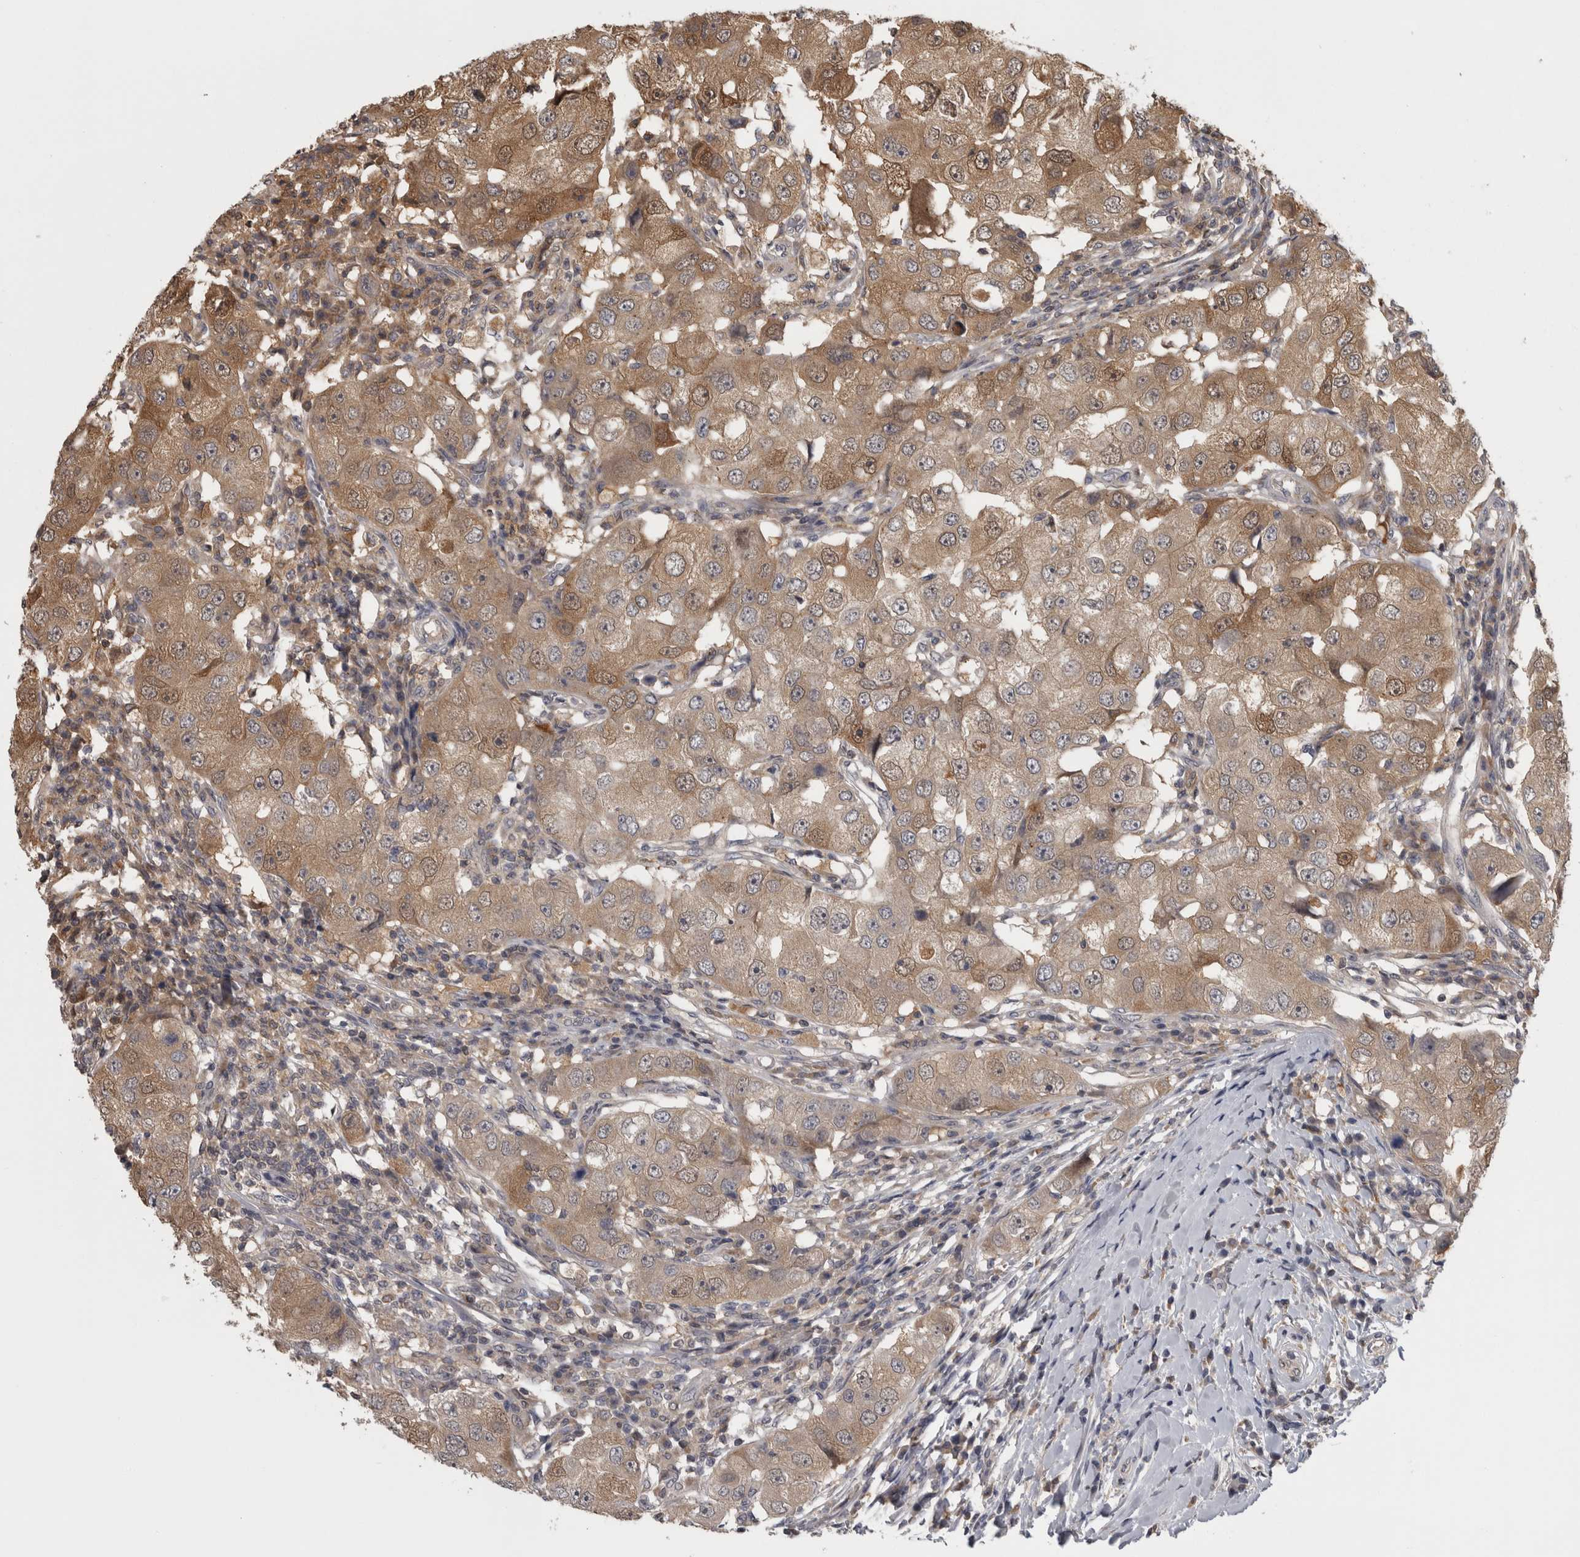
{"staining": {"intensity": "moderate", "quantity": ">75%", "location": "cytoplasmic/membranous"}, "tissue": "breast cancer", "cell_type": "Tumor cells", "image_type": "cancer", "snomed": [{"axis": "morphology", "description": "Duct carcinoma"}, {"axis": "topography", "description": "Breast"}], "caption": "Immunohistochemical staining of breast cancer (intraductal carcinoma) displays moderate cytoplasmic/membranous protein staining in about >75% of tumor cells.", "gene": "APRT", "patient": {"sex": "female", "age": 27}}